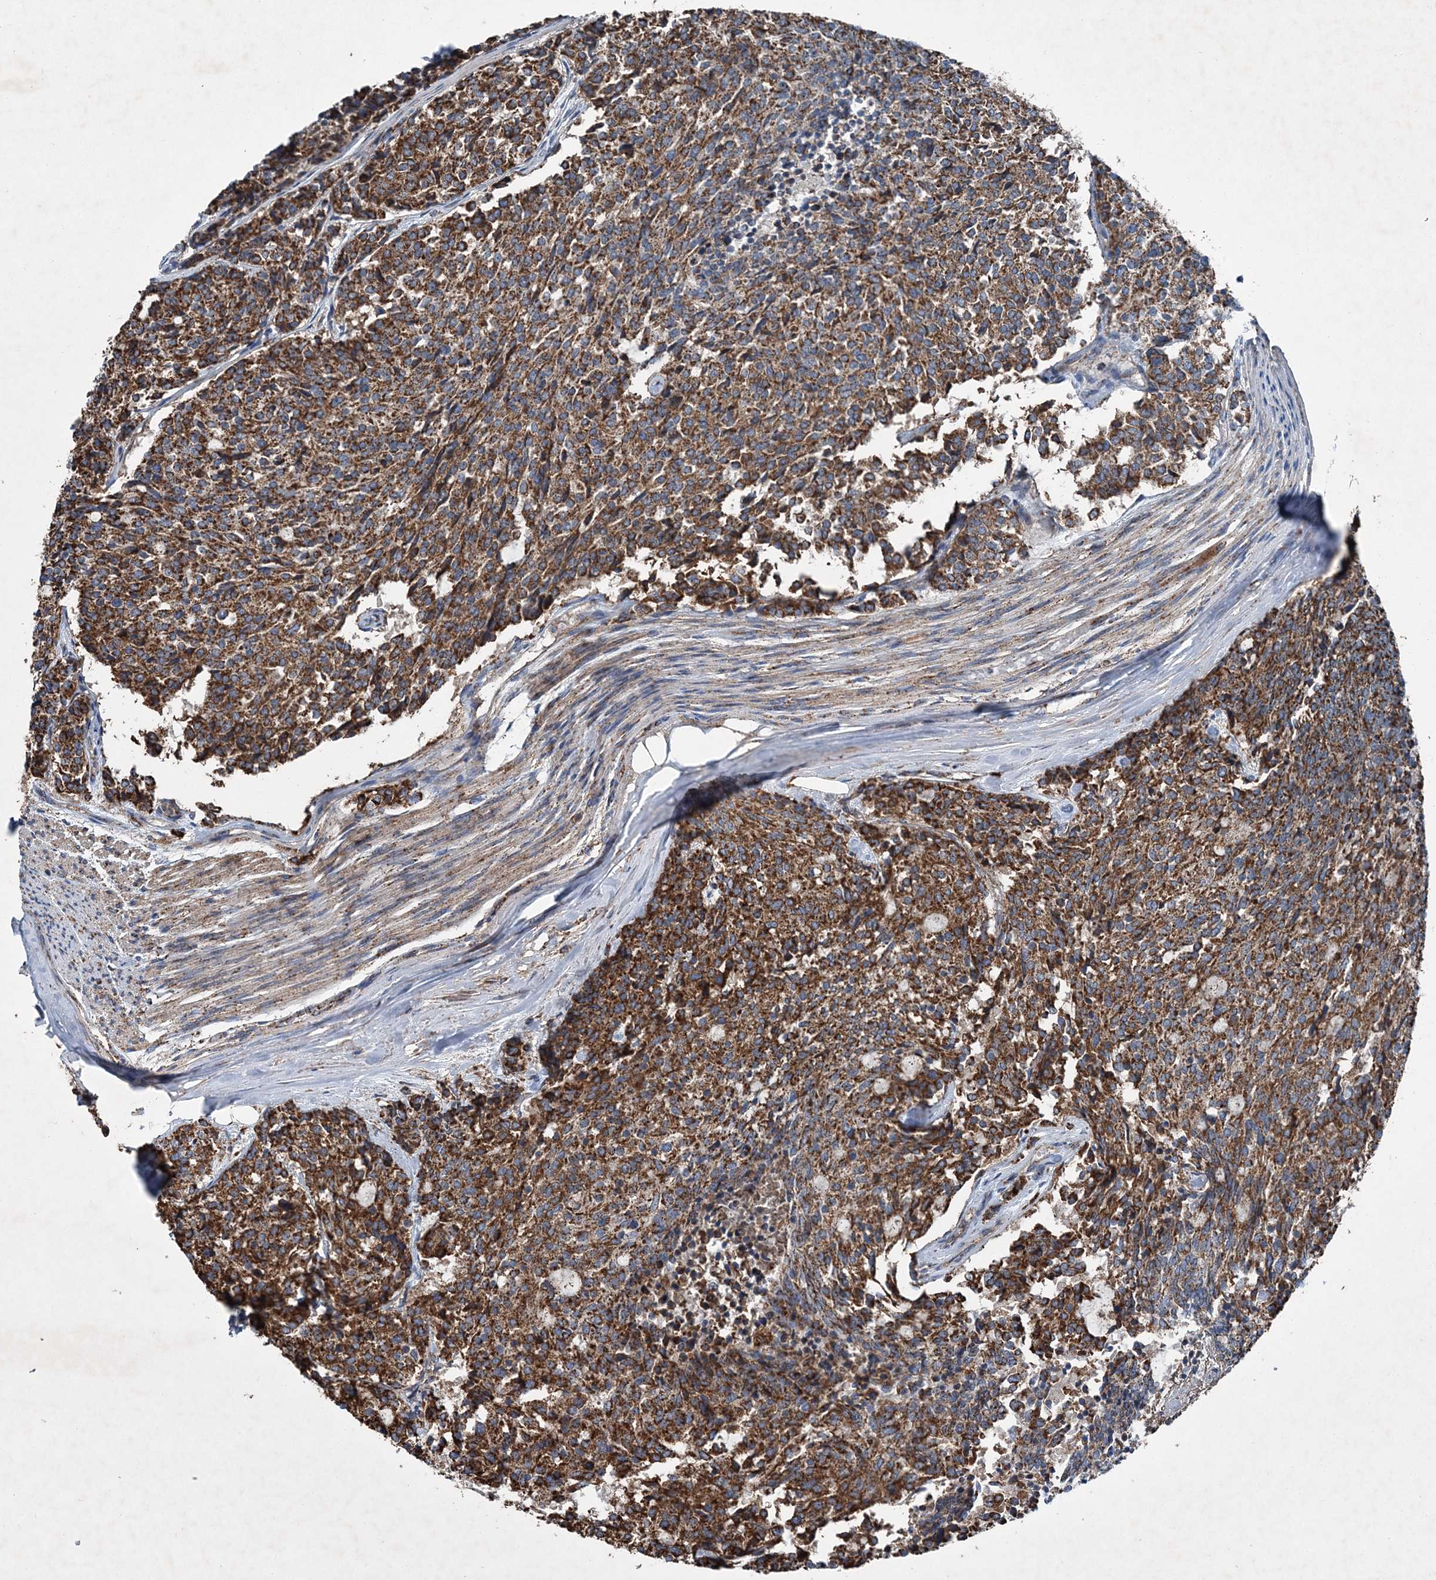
{"staining": {"intensity": "strong", "quantity": ">75%", "location": "cytoplasmic/membranous"}, "tissue": "carcinoid", "cell_type": "Tumor cells", "image_type": "cancer", "snomed": [{"axis": "morphology", "description": "Carcinoid, malignant, NOS"}, {"axis": "topography", "description": "Pancreas"}], "caption": "High-power microscopy captured an IHC photomicrograph of carcinoid (malignant), revealing strong cytoplasmic/membranous expression in approximately >75% of tumor cells.", "gene": "SPAG16", "patient": {"sex": "female", "age": 54}}